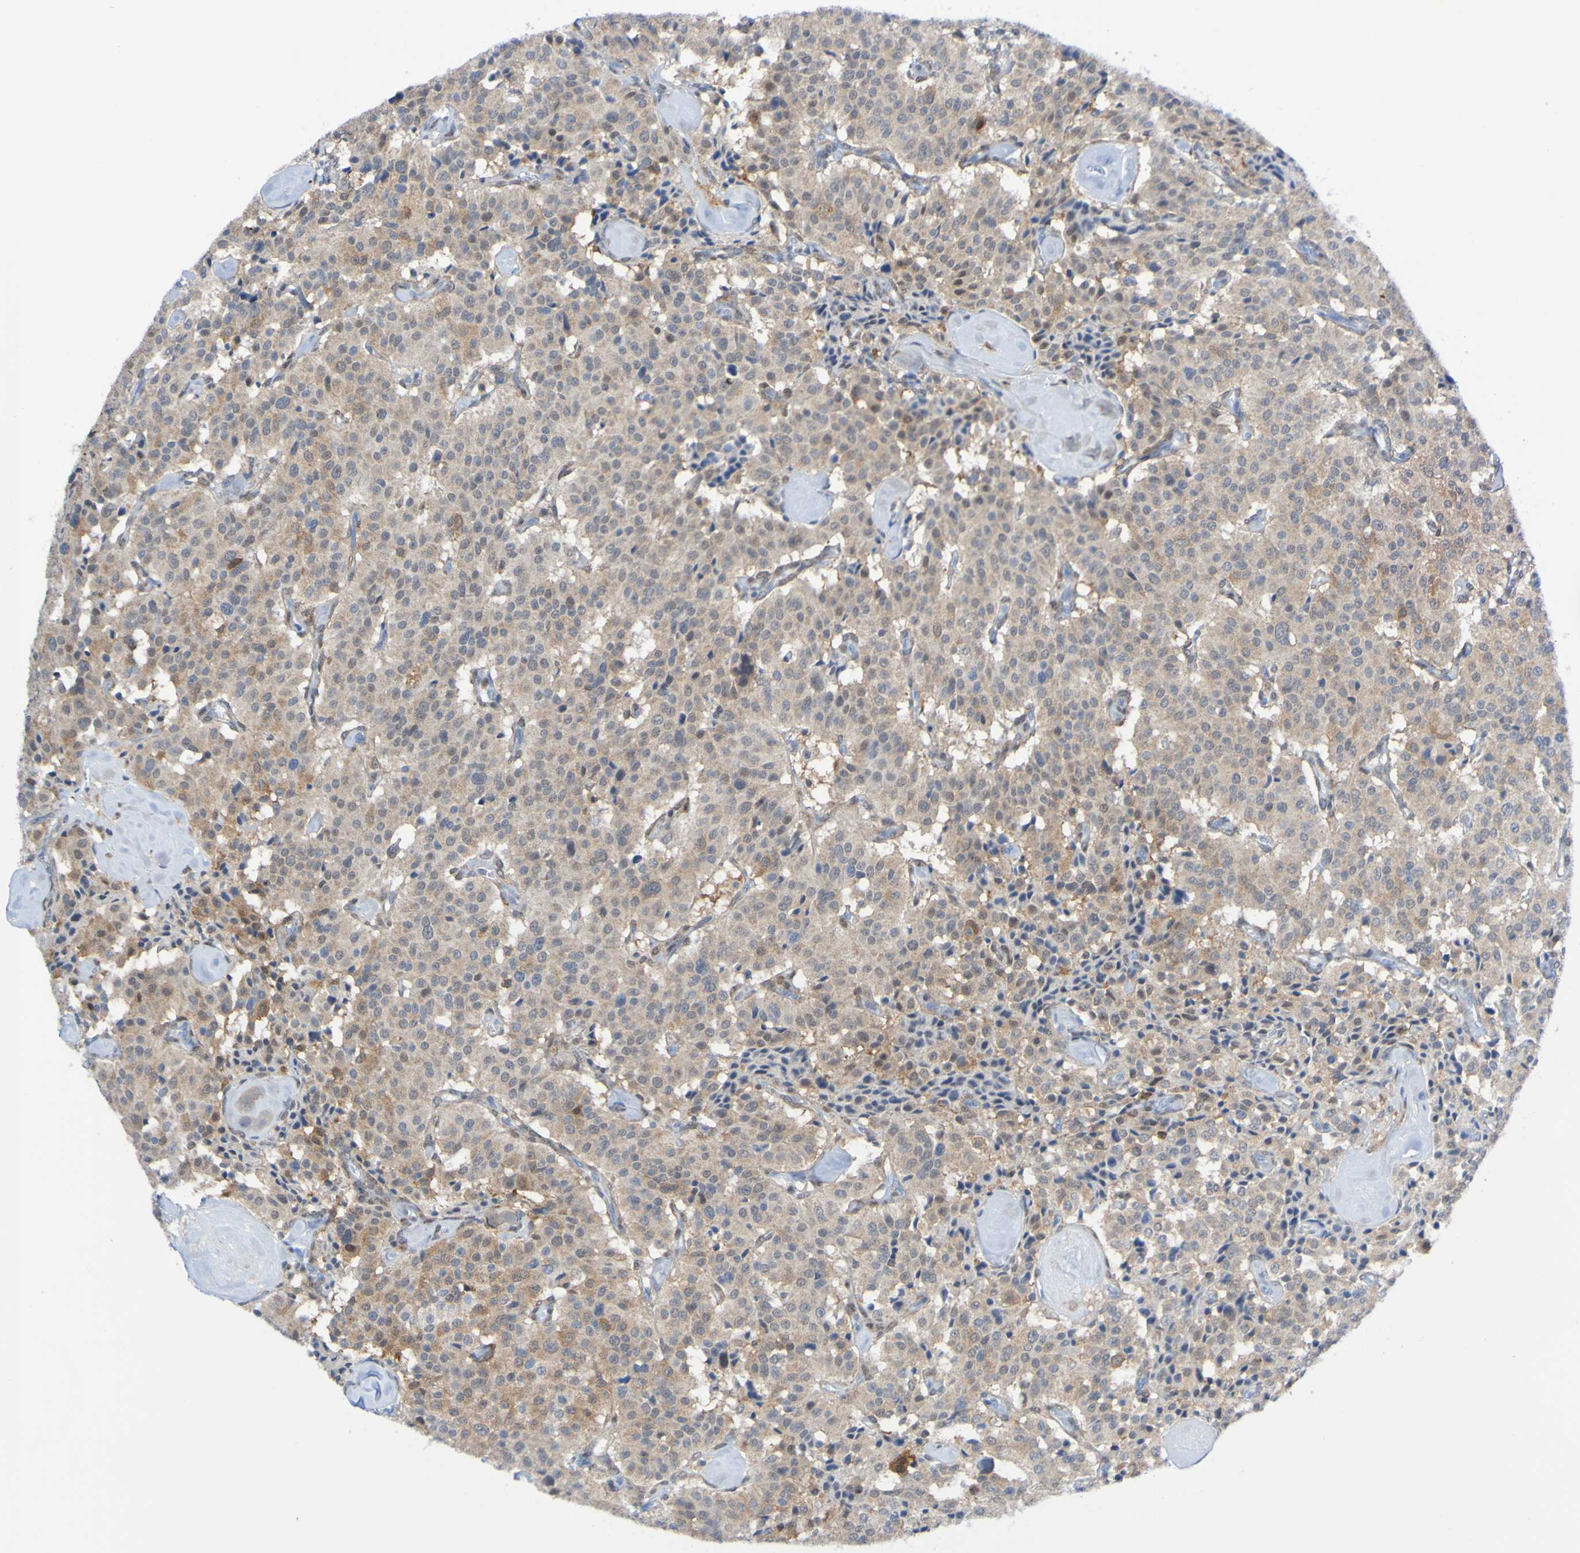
{"staining": {"intensity": "weak", "quantity": ">75%", "location": "cytoplasmic/membranous"}, "tissue": "carcinoid", "cell_type": "Tumor cells", "image_type": "cancer", "snomed": [{"axis": "morphology", "description": "Carcinoid, malignant, NOS"}, {"axis": "topography", "description": "Lung"}], "caption": "Tumor cells reveal low levels of weak cytoplasmic/membranous expression in about >75% of cells in carcinoid.", "gene": "ATIC", "patient": {"sex": "male", "age": 30}}